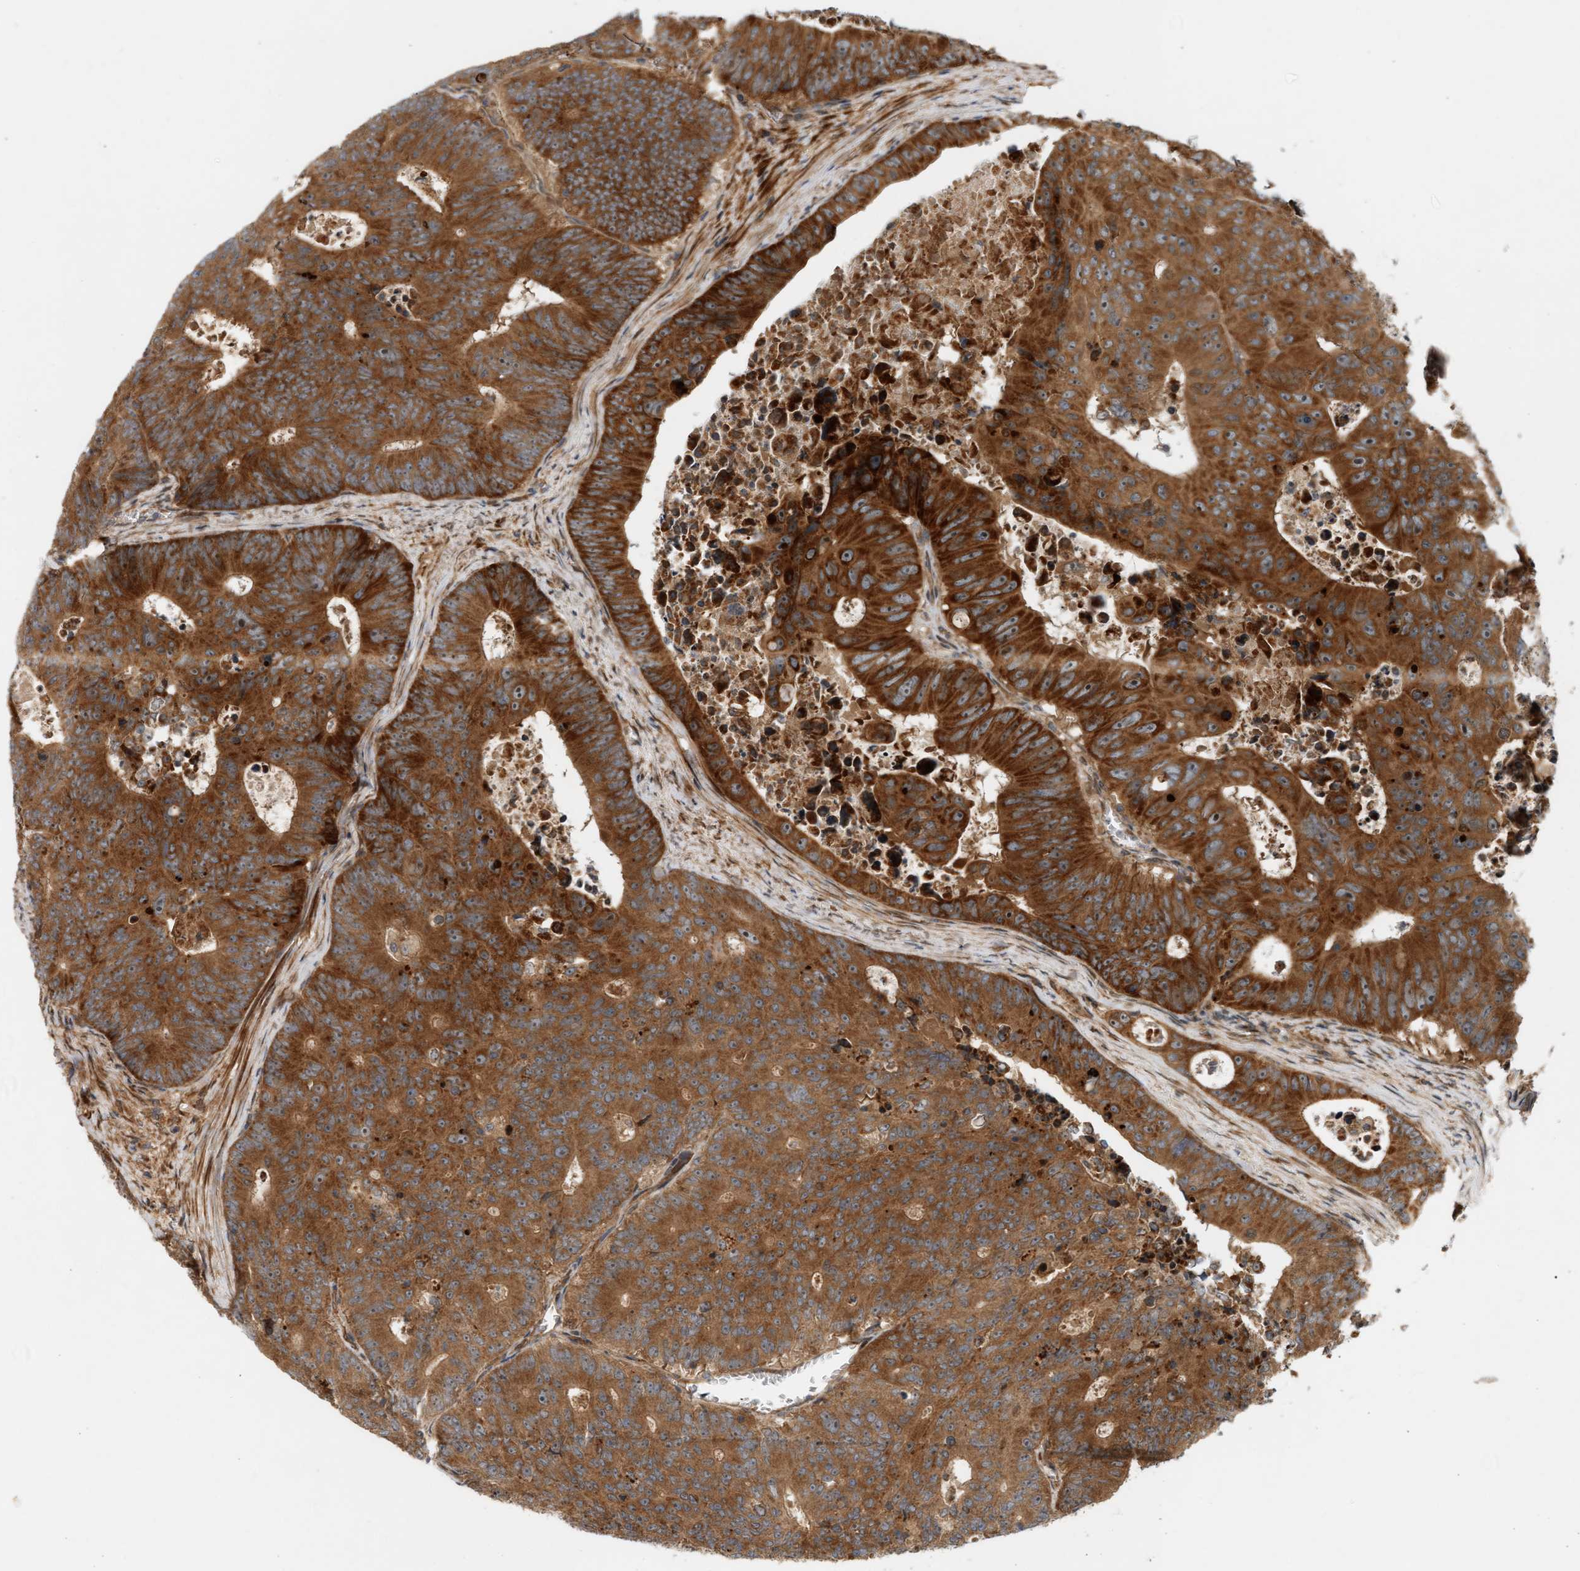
{"staining": {"intensity": "strong", "quantity": ">75%", "location": "cytoplasmic/membranous"}, "tissue": "colorectal cancer", "cell_type": "Tumor cells", "image_type": "cancer", "snomed": [{"axis": "morphology", "description": "Adenocarcinoma, NOS"}, {"axis": "topography", "description": "Colon"}], "caption": "Approximately >75% of tumor cells in colorectal cancer (adenocarcinoma) demonstrate strong cytoplasmic/membranous protein staining as visualized by brown immunohistochemical staining.", "gene": "BAHCC1", "patient": {"sex": "male", "age": 87}}